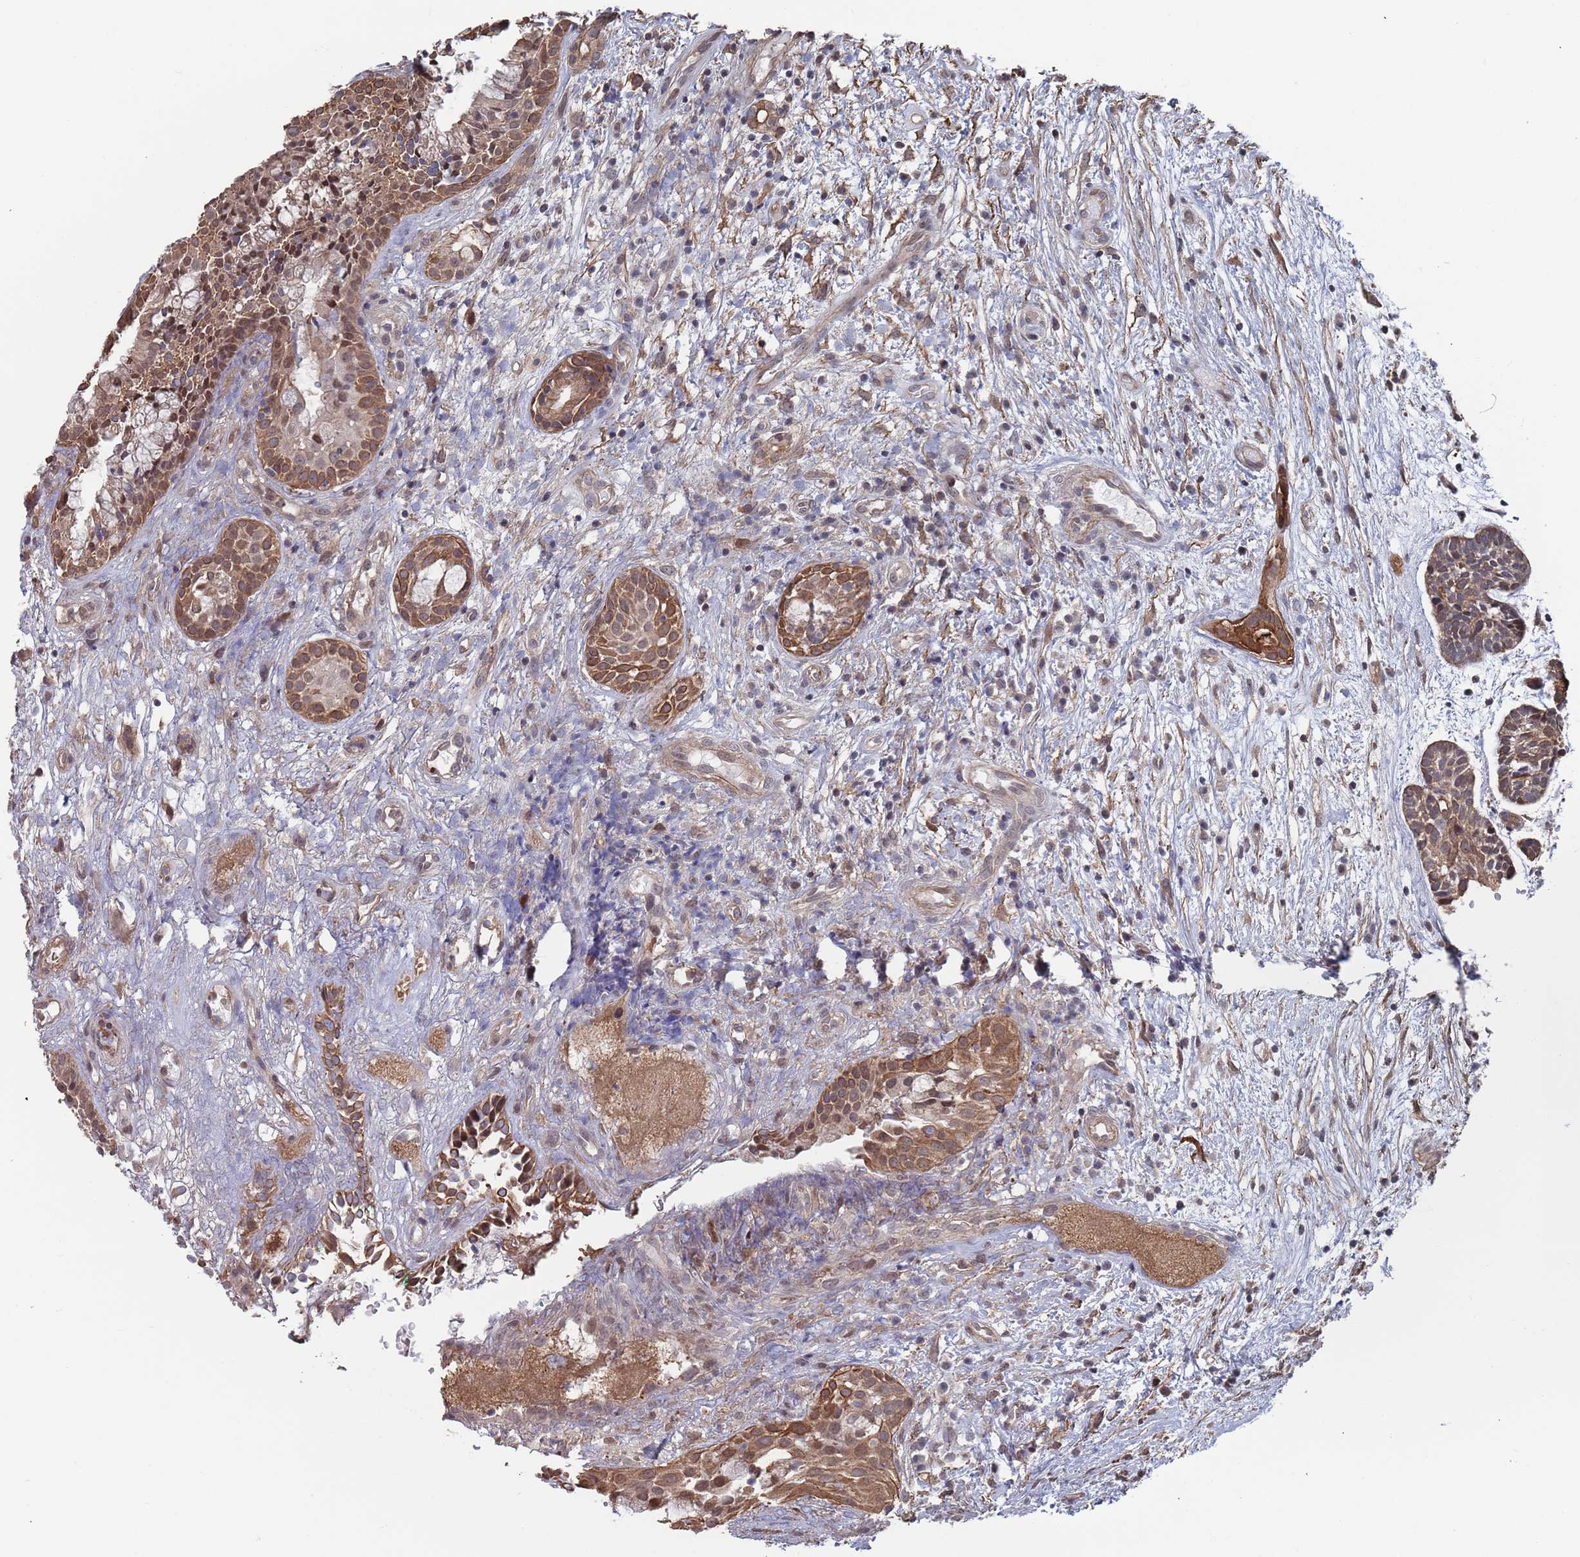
{"staining": {"intensity": "moderate", "quantity": ">75%", "location": "cytoplasmic/membranous"}, "tissue": "head and neck cancer", "cell_type": "Tumor cells", "image_type": "cancer", "snomed": [{"axis": "morphology", "description": "Adenocarcinoma, NOS"}, {"axis": "topography", "description": "Subcutis"}, {"axis": "topography", "description": "Head-Neck"}], "caption": "Immunohistochemical staining of adenocarcinoma (head and neck) reveals medium levels of moderate cytoplasmic/membranous positivity in approximately >75% of tumor cells. (brown staining indicates protein expression, while blue staining denotes nuclei).", "gene": "DGKD", "patient": {"sex": "female", "age": 73}}